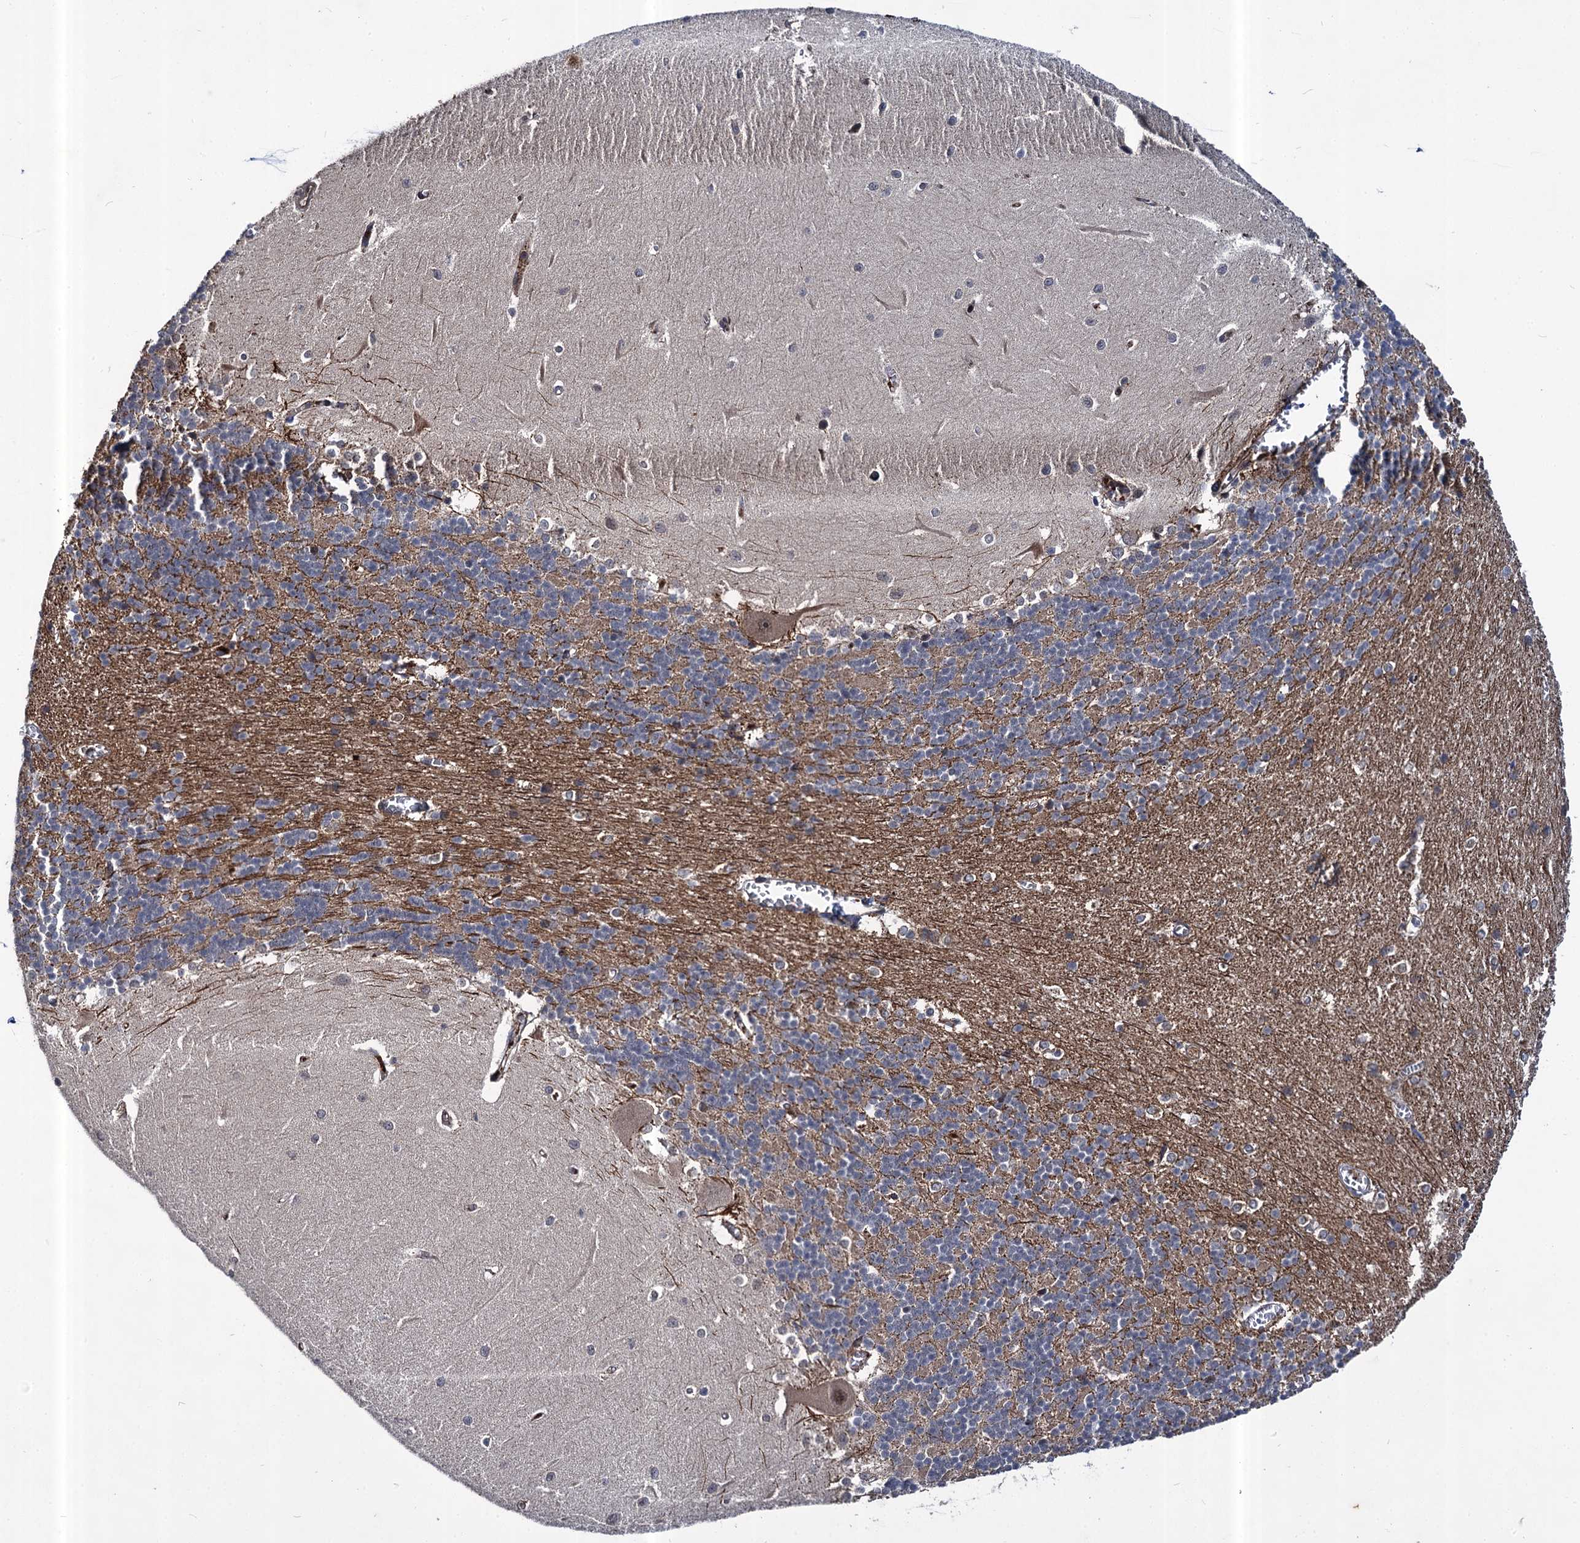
{"staining": {"intensity": "moderate", "quantity": "25%-75%", "location": "cytoplasmic/membranous"}, "tissue": "cerebellum", "cell_type": "Cells in granular layer", "image_type": "normal", "snomed": [{"axis": "morphology", "description": "Normal tissue, NOS"}, {"axis": "topography", "description": "Cerebellum"}], "caption": "IHC staining of unremarkable cerebellum, which reveals medium levels of moderate cytoplasmic/membranous staining in approximately 25%-75% of cells in granular layer indicating moderate cytoplasmic/membranous protein expression. The staining was performed using DAB (brown) for protein detection and nuclei were counterstained in hematoxylin (blue).", "gene": "ABLIM1", "patient": {"sex": "male", "age": 37}}